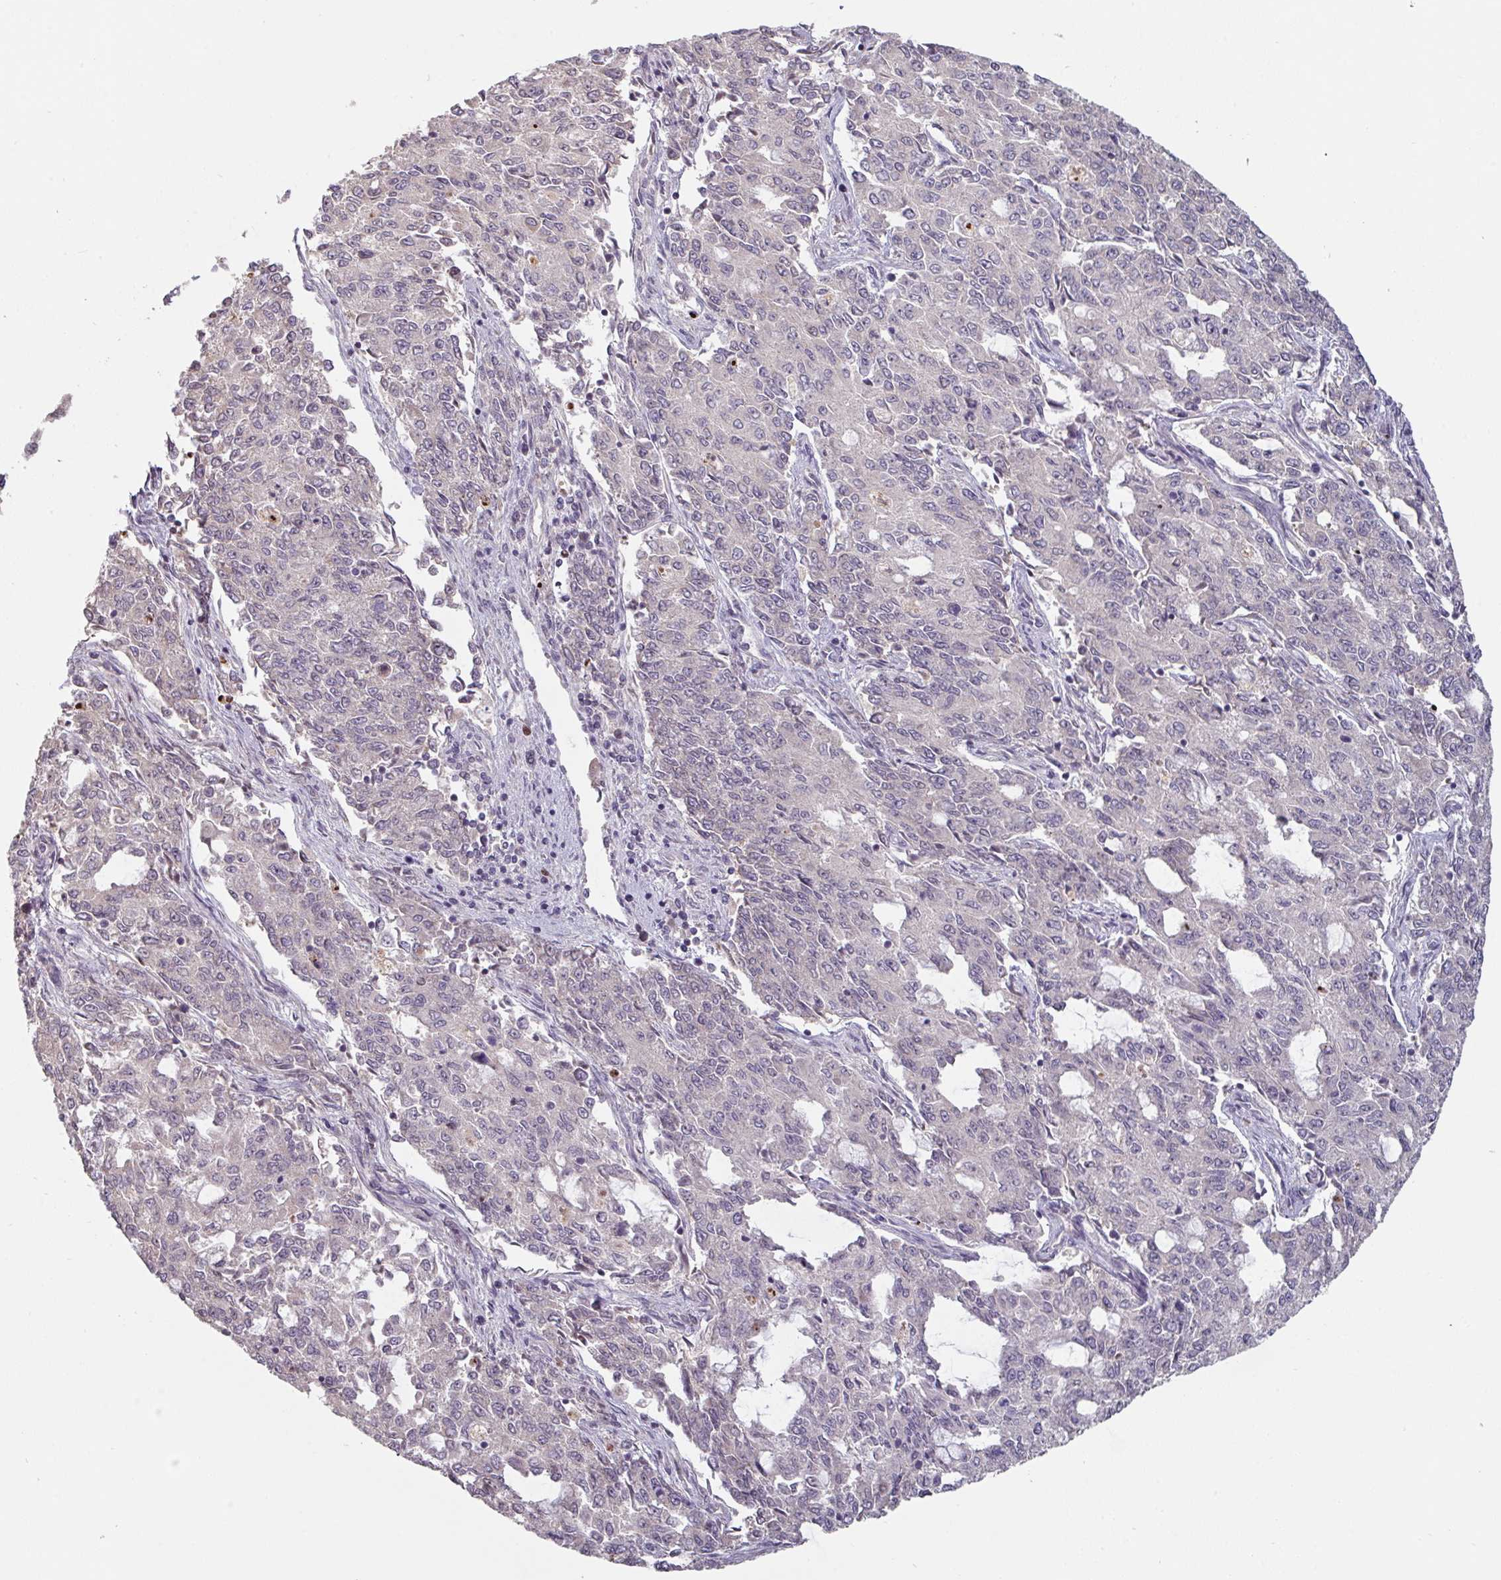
{"staining": {"intensity": "negative", "quantity": "none", "location": "none"}, "tissue": "endometrial cancer", "cell_type": "Tumor cells", "image_type": "cancer", "snomed": [{"axis": "morphology", "description": "Adenocarcinoma, NOS"}, {"axis": "topography", "description": "Endometrium"}], "caption": "IHC of human endometrial cancer (adenocarcinoma) shows no expression in tumor cells. (Brightfield microscopy of DAB immunohistochemistry at high magnification).", "gene": "ZBTB6", "patient": {"sex": "female", "age": 50}}